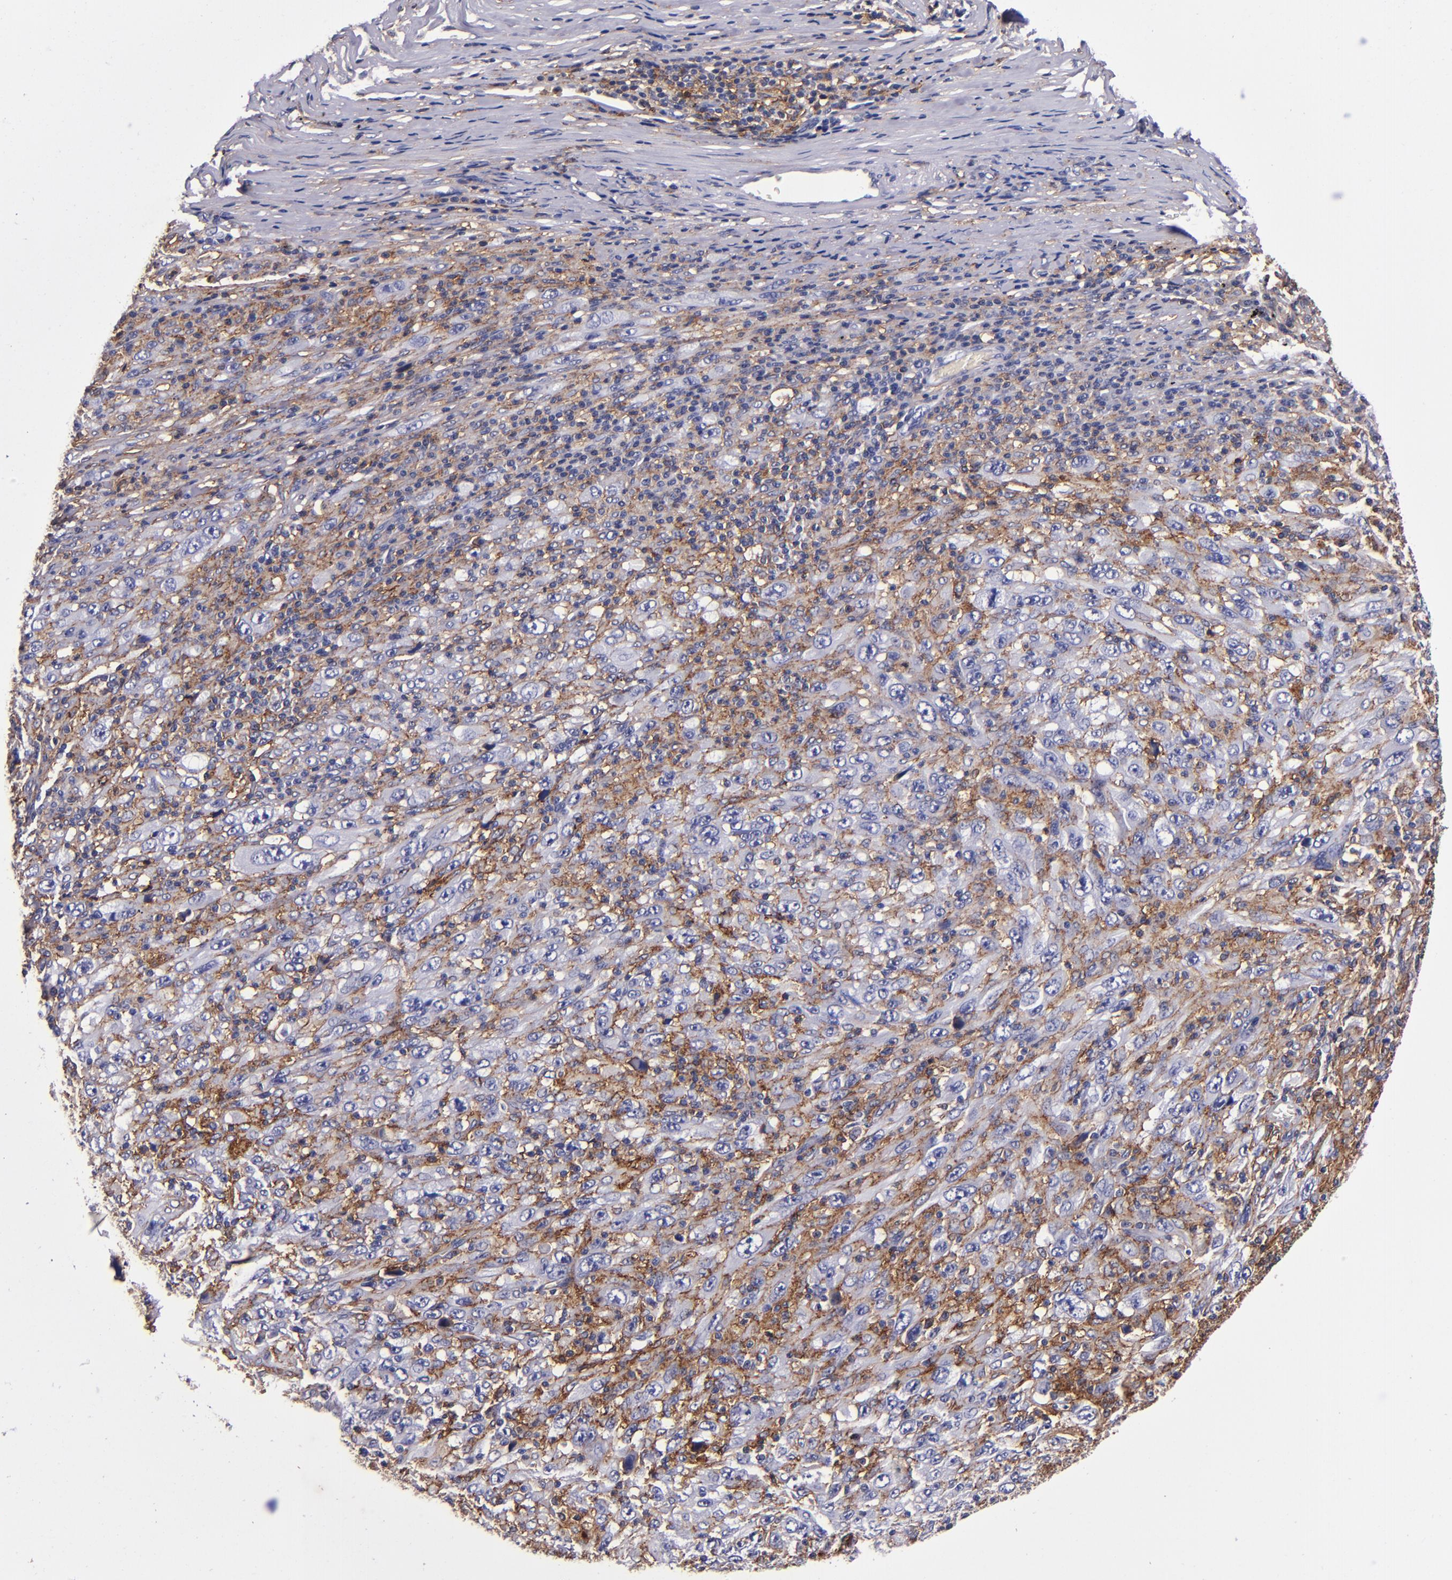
{"staining": {"intensity": "moderate", "quantity": "25%-75%", "location": "cytoplasmic/membranous"}, "tissue": "melanoma", "cell_type": "Tumor cells", "image_type": "cancer", "snomed": [{"axis": "morphology", "description": "Malignant melanoma, Metastatic site"}, {"axis": "topography", "description": "Skin"}], "caption": "The micrograph reveals staining of melanoma, revealing moderate cytoplasmic/membranous protein staining (brown color) within tumor cells. (DAB (3,3'-diaminobenzidine) IHC, brown staining for protein, blue staining for nuclei).", "gene": "SIRPA", "patient": {"sex": "female", "age": 56}}